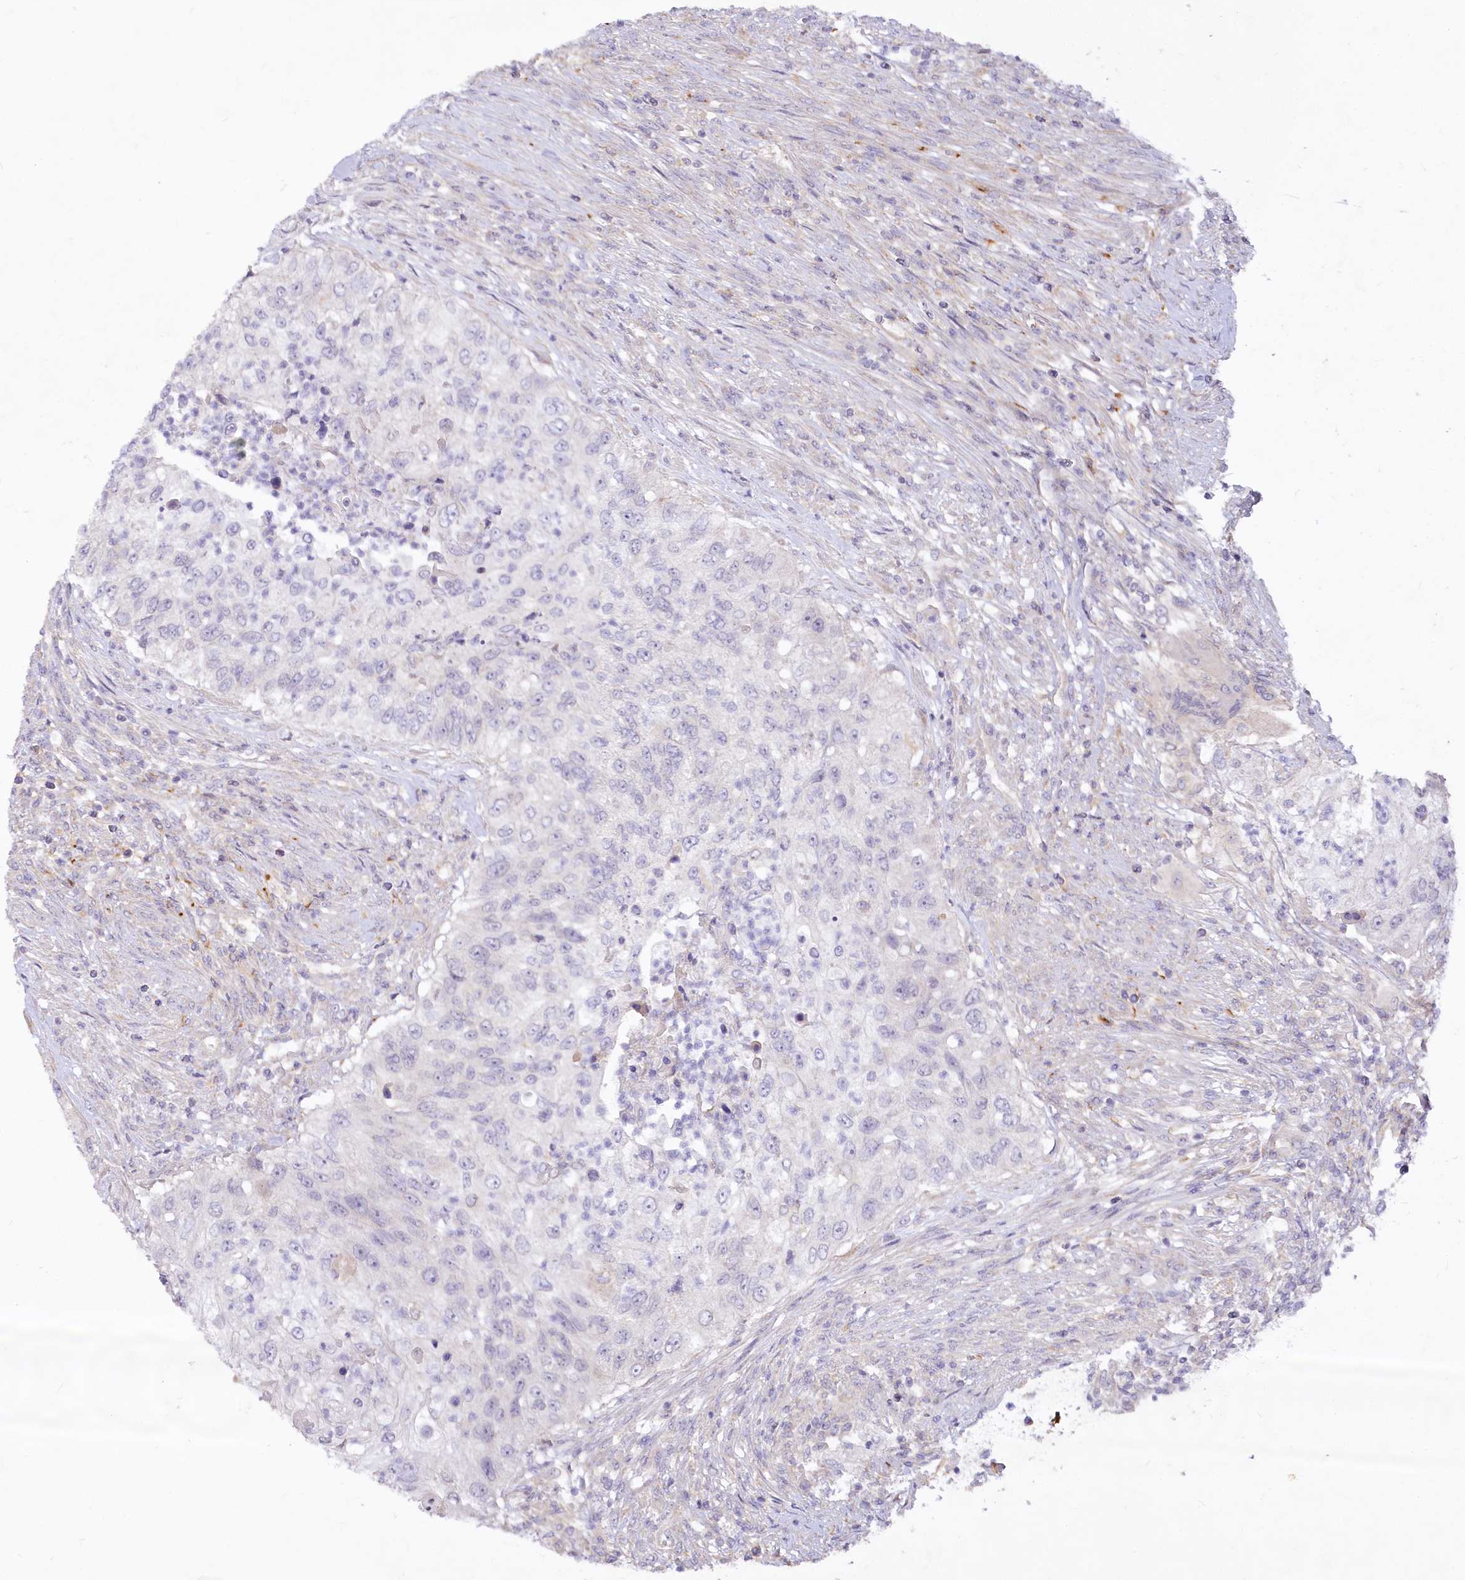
{"staining": {"intensity": "negative", "quantity": "none", "location": "none"}, "tissue": "urothelial cancer", "cell_type": "Tumor cells", "image_type": "cancer", "snomed": [{"axis": "morphology", "description": "Urothelial carcinoma, High grade"}, {"axis": "topography", "description": "Urinary bladder"}], "caption": "This is a photomicrograph of immunohistochemistry (IHC) staining of urothelial cancer, which shows no staining in tumor cells.", "gene": "EFHC2", "patient": {"sex": "female", "age": 60}}